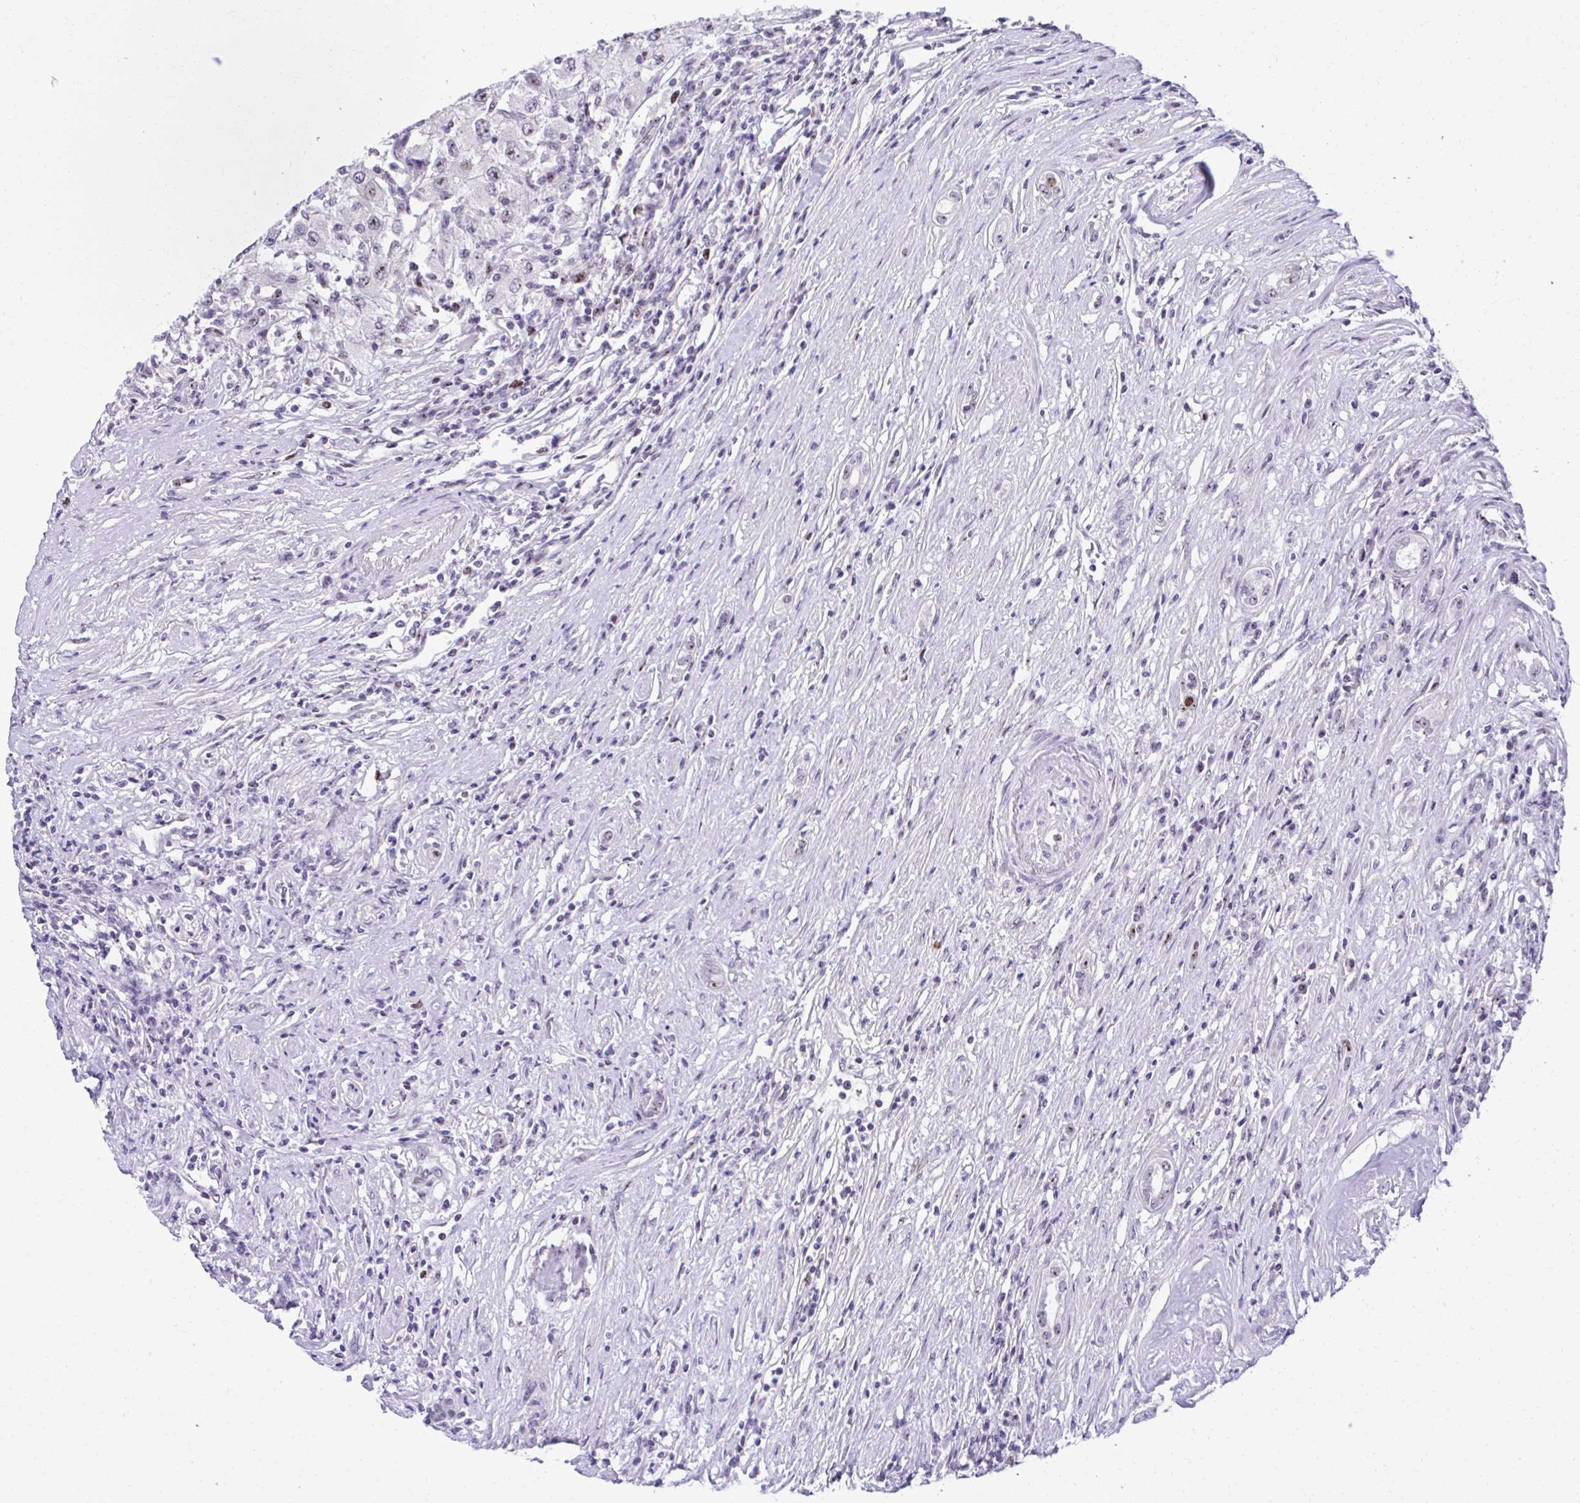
{"staining": {"intensity": "moderate", "quantity": "<25%", "location": "nuclear"}, "tissue": "renal cancer", "cell_type": "Tumor cells", "image_type": "cancer", "snomed": [{"axis": "morphology", "description": "Adenocarcinoma, NOS"}, {"axis": "topography", "description": "Kidney"}], "caption": "Tumor cells display low levels of moderate nuclear positivity in about <25% of cells in renal cancer. The protein is shown in brown color, while the nuclei are stained blue.", "gene": "CEP72", "patient": {"sex": "female", "age": 67}}